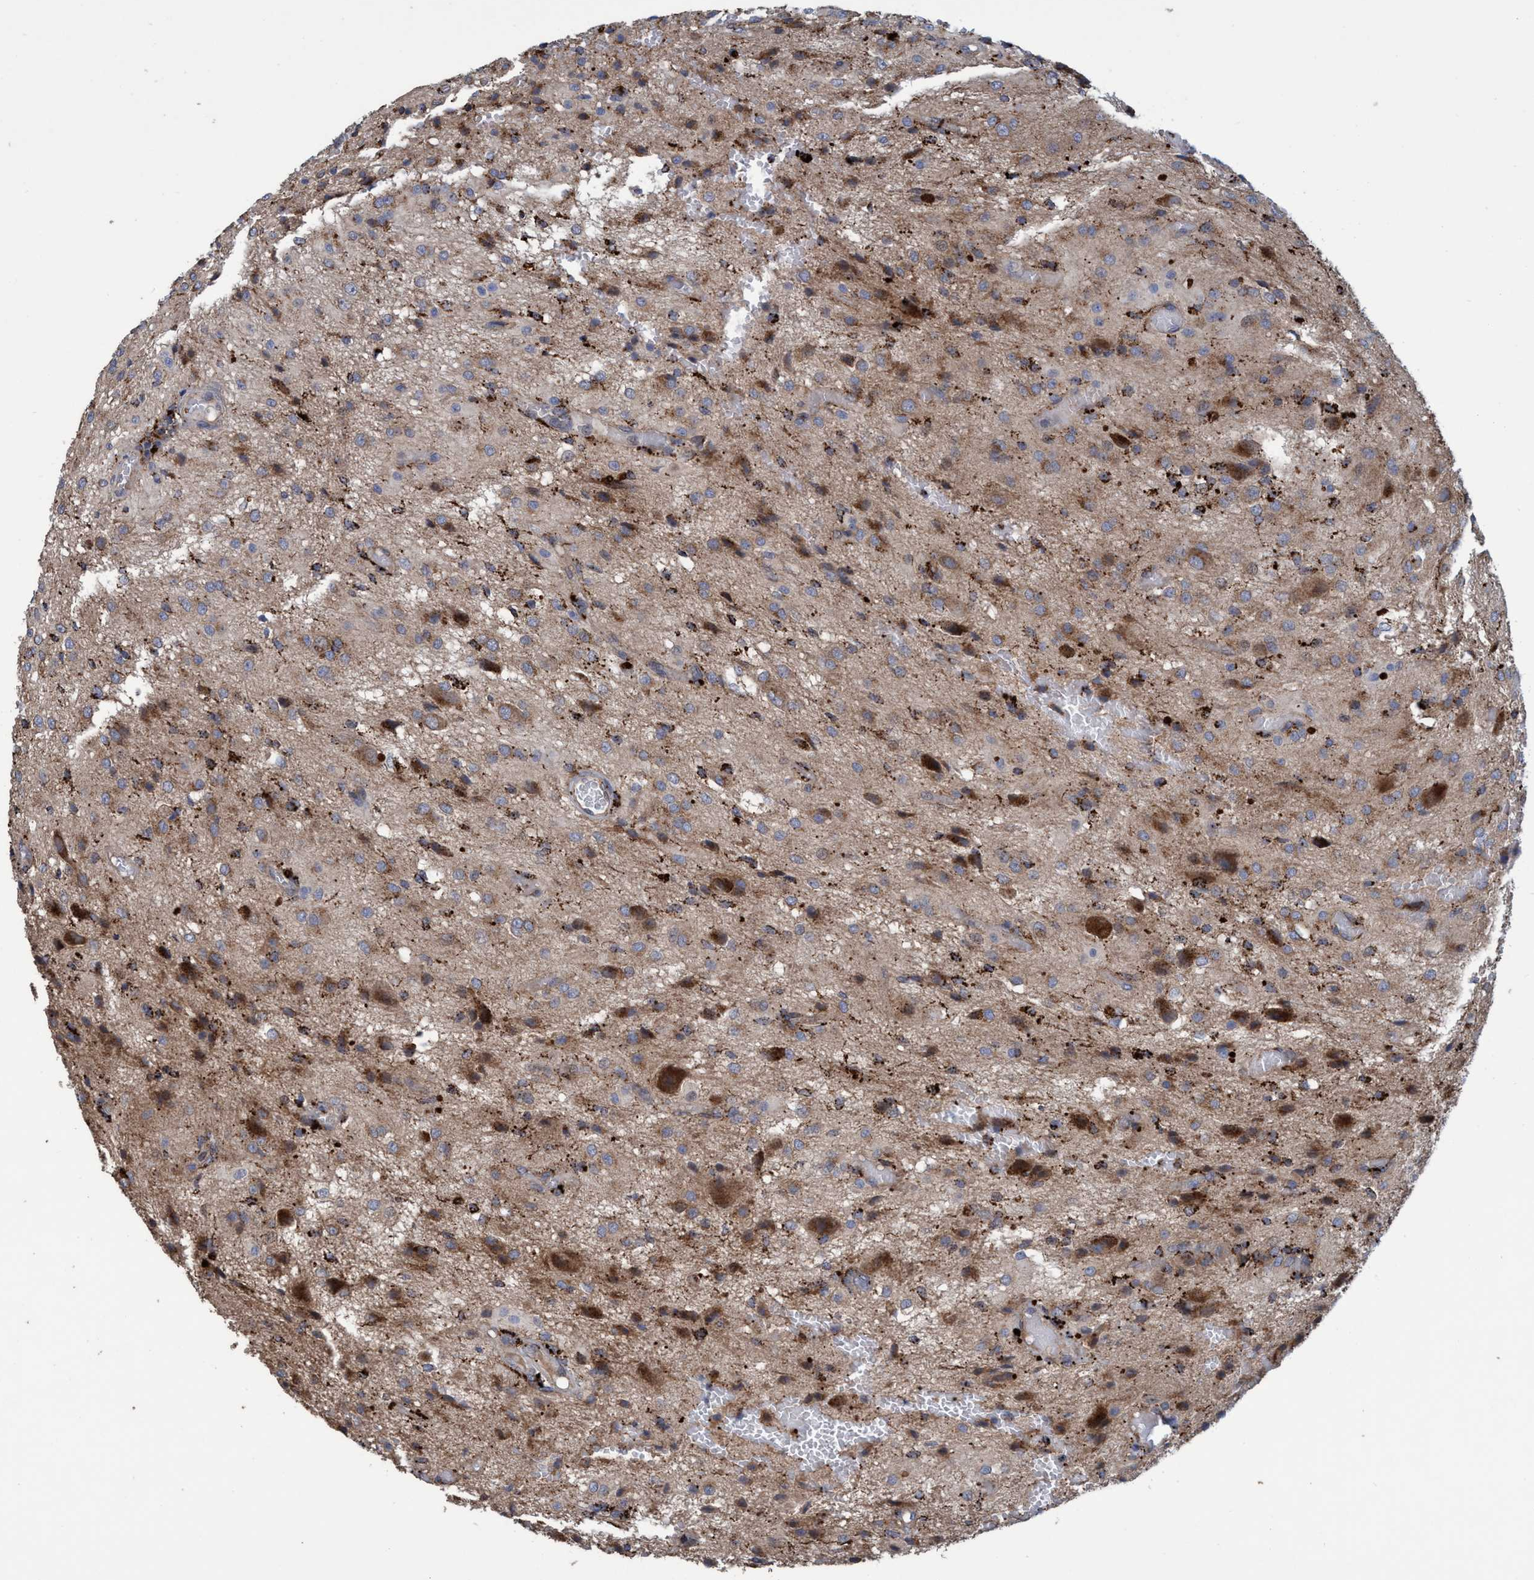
{"staining": {"intensity": "moderate", "quantity": ">75%", "location": "cytoplasmic/membranous"}, "tissue": "glioma", "cell_type": "Tumor cells", "image_type": "cancer", "snomed": [{"axis": "morphology", "description": "Glioma, malignant, High grade"}, {"axis": "topography", "description": "Brain"}], "caption": "This micrograph reveals immunohistochemistry staining of glioma, with medium moderate cytoplasmic/membranous staining in about >75% of tumor cells.", "gene": "BBS9", "patient": {"sex": "female", "age": 59}}